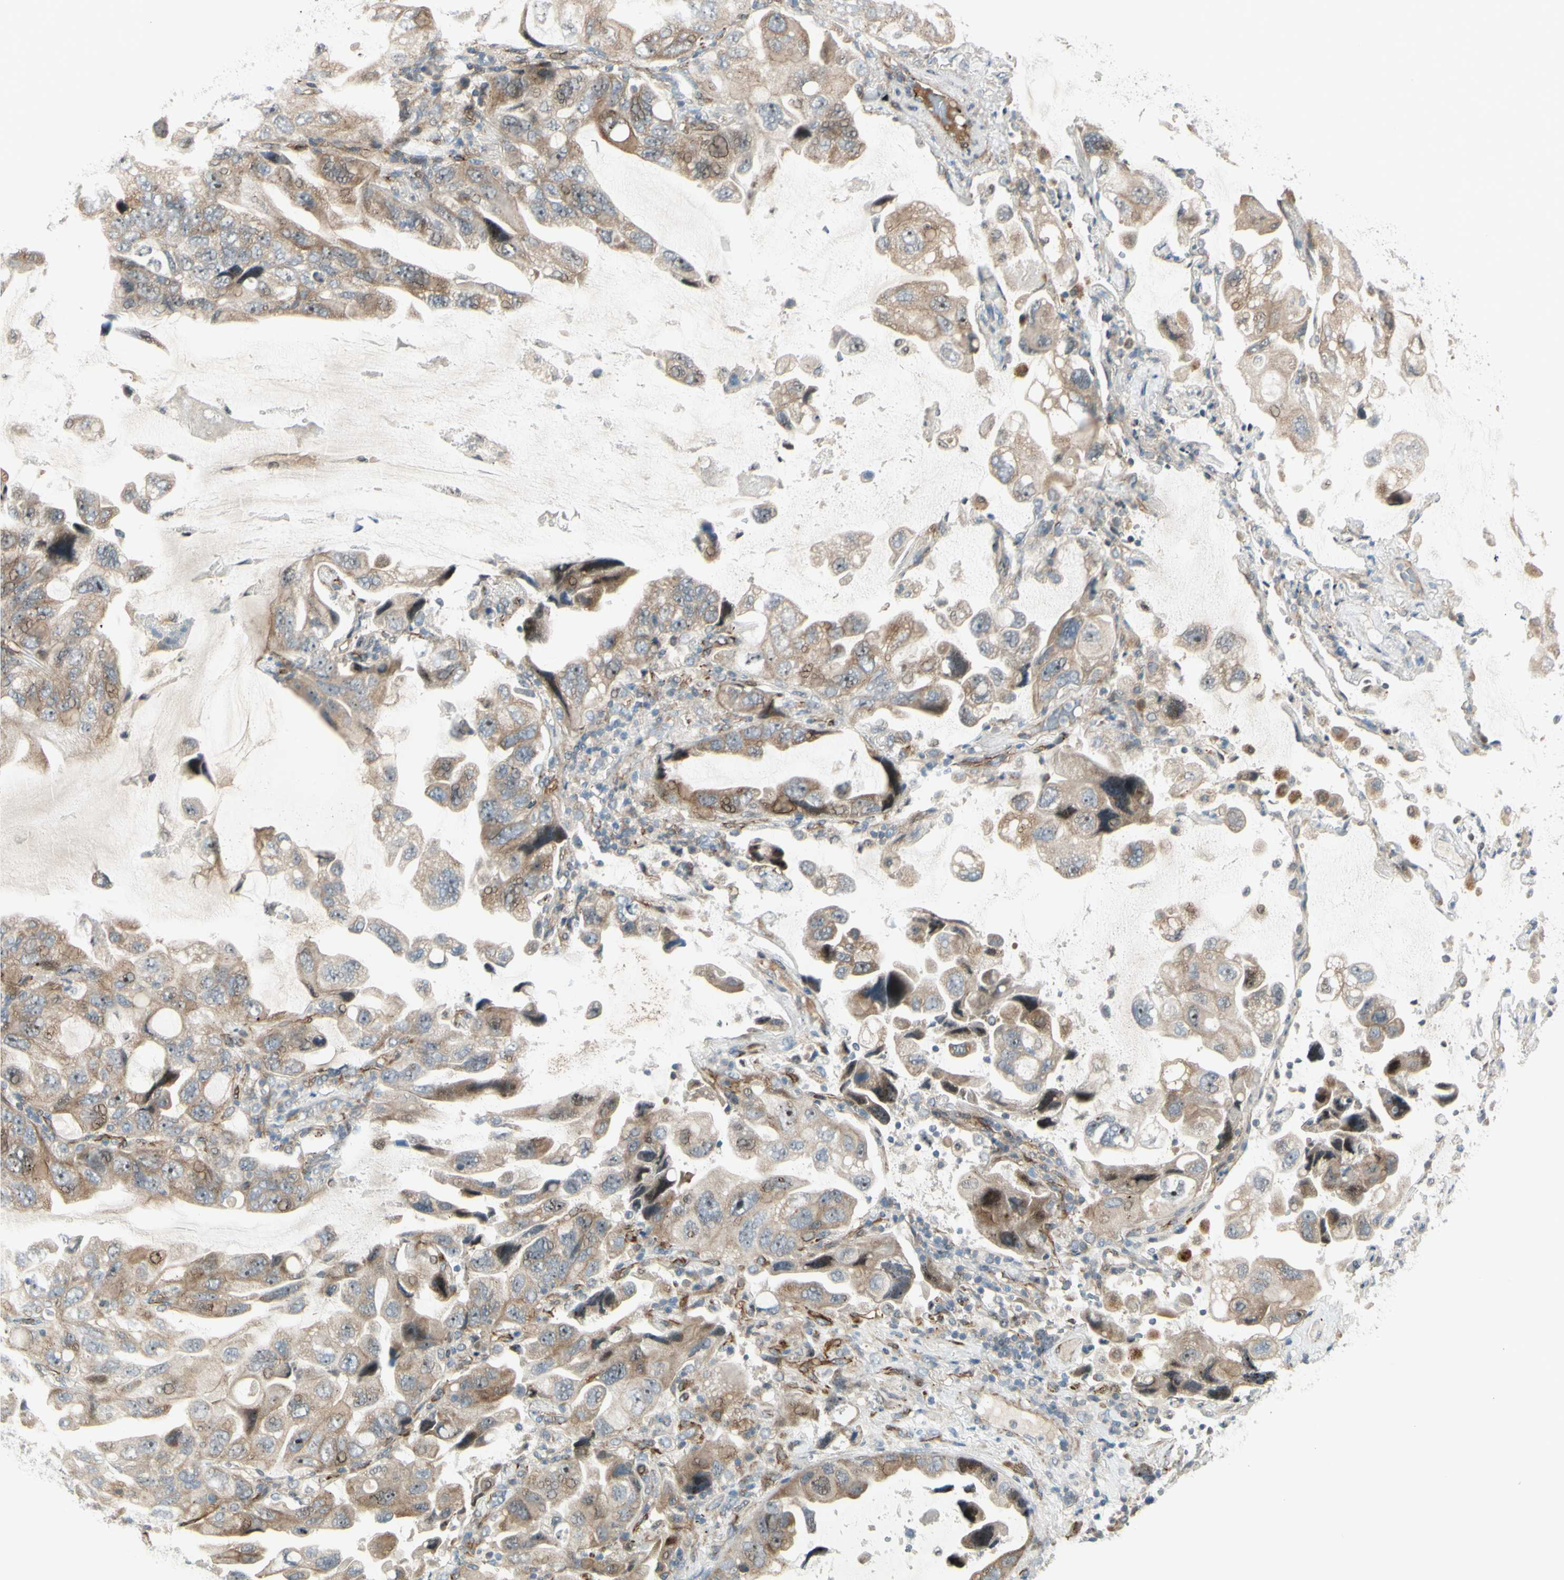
{"staining": {"intensity": "weak", "quantity": ">75%", "location": "cytoplasmic/membranous"}, "tissue": "lung cancer", "cell_type": "Tumor cells", "image_type": "cancer", "snomed": [{"axis": "morphology", "description": "Squamous cell carcinoma, NOS"}, {"axis": "topography", "description": "Lung"}], "caption": "This histopathology image demonstrates IHC staining of human lung squamous cell carcinoma, with low weak cytoplasmic/membranous staining in approximately >75% of tumor cells.", "gene": "NDFIP1", "patient": {"sex": "female", "age": 73}}